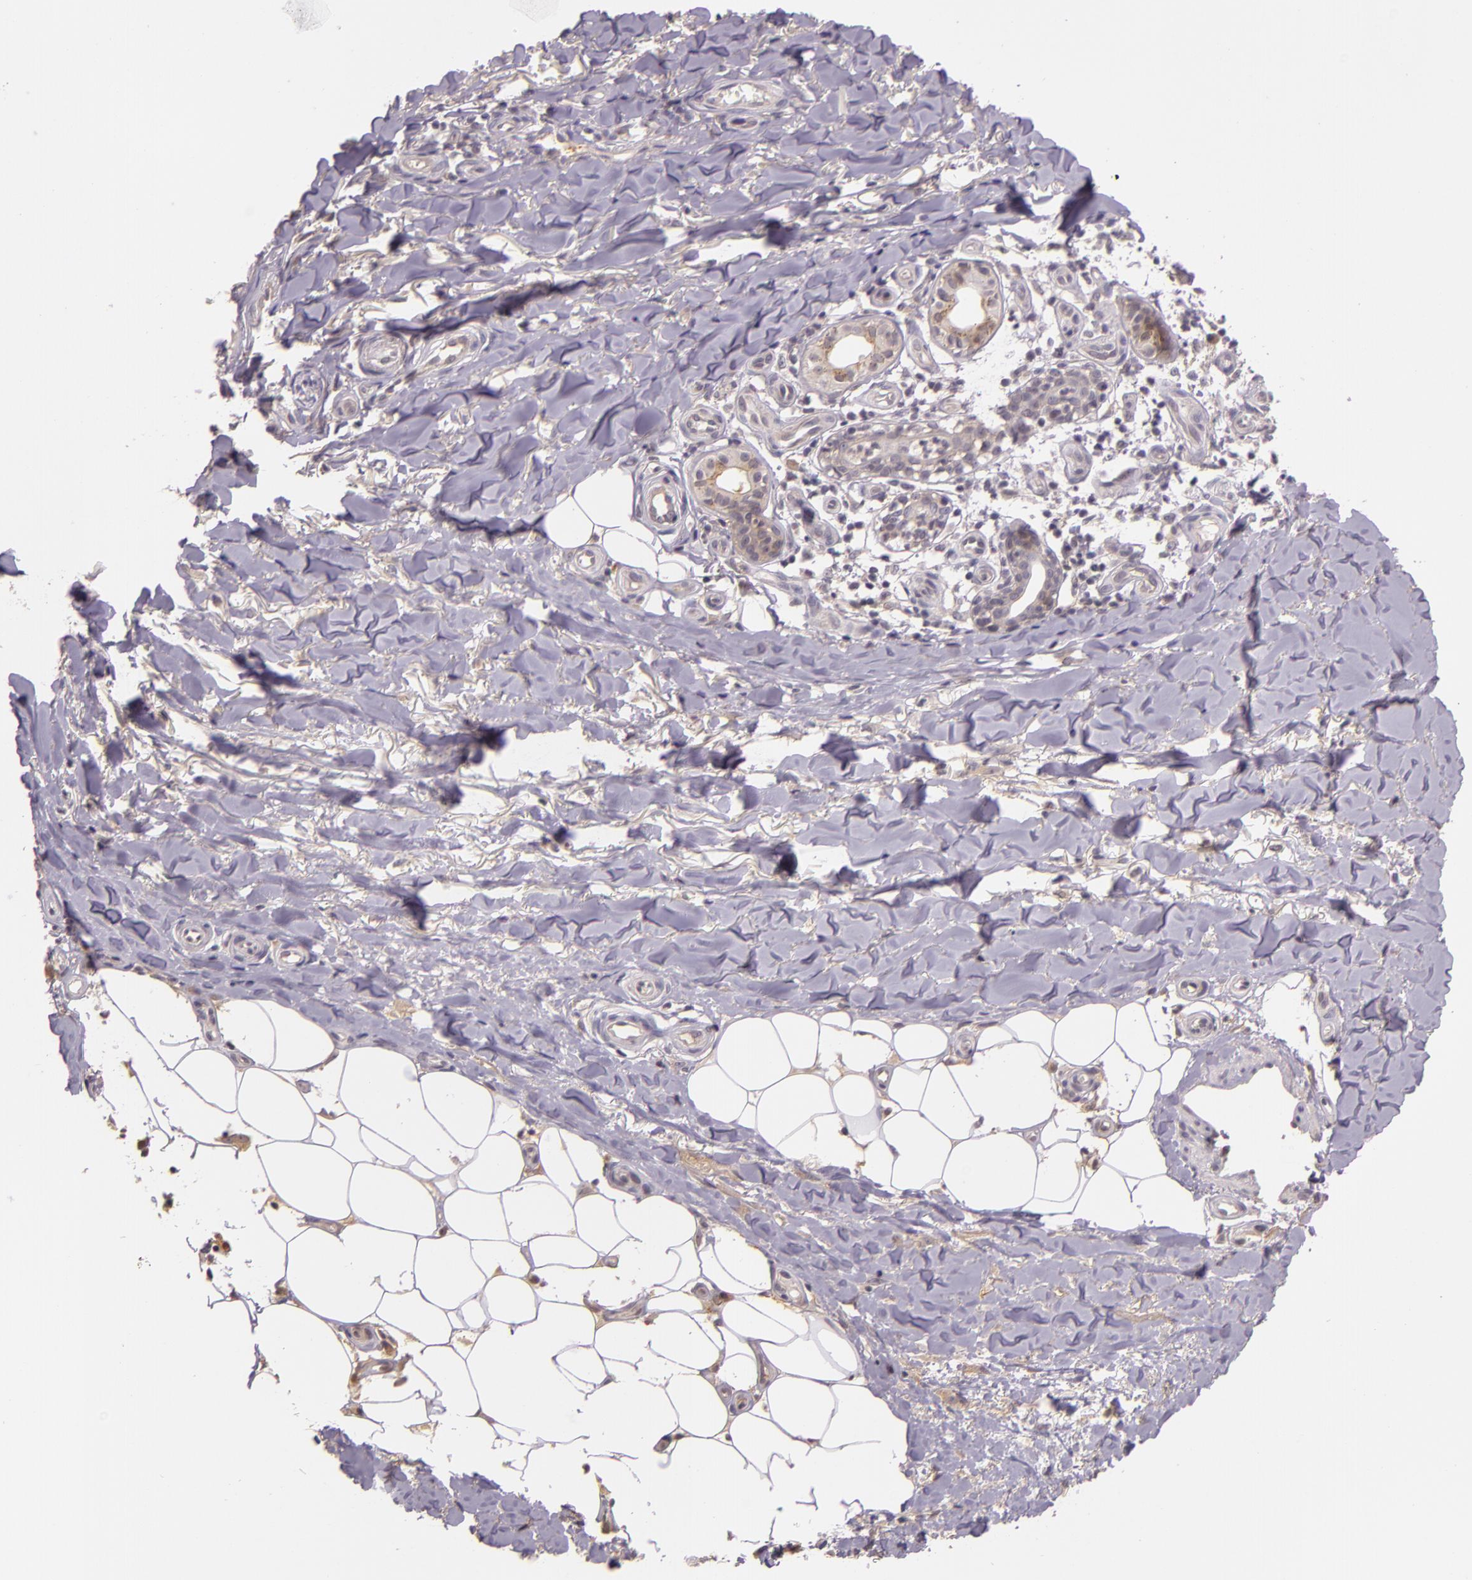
{"staining": {"intensity": "negative", "quantity": "none", "location": "none"}, "tissue": "skin cancer", "cell_type": "Tumor cells", "image_type": "cancer", "snomed": [{"axis": "morphology", "description": "Basal cell carcinoma"}, {"axis": "topography", "description": "Skin"}], "caption": "Immunohistochemical staining of skin basal cell carcinoma demonstrates no significant positivity in tumor cells.", "gene": "ARMH4", "patient": {"sex": "male", "age": 81}}